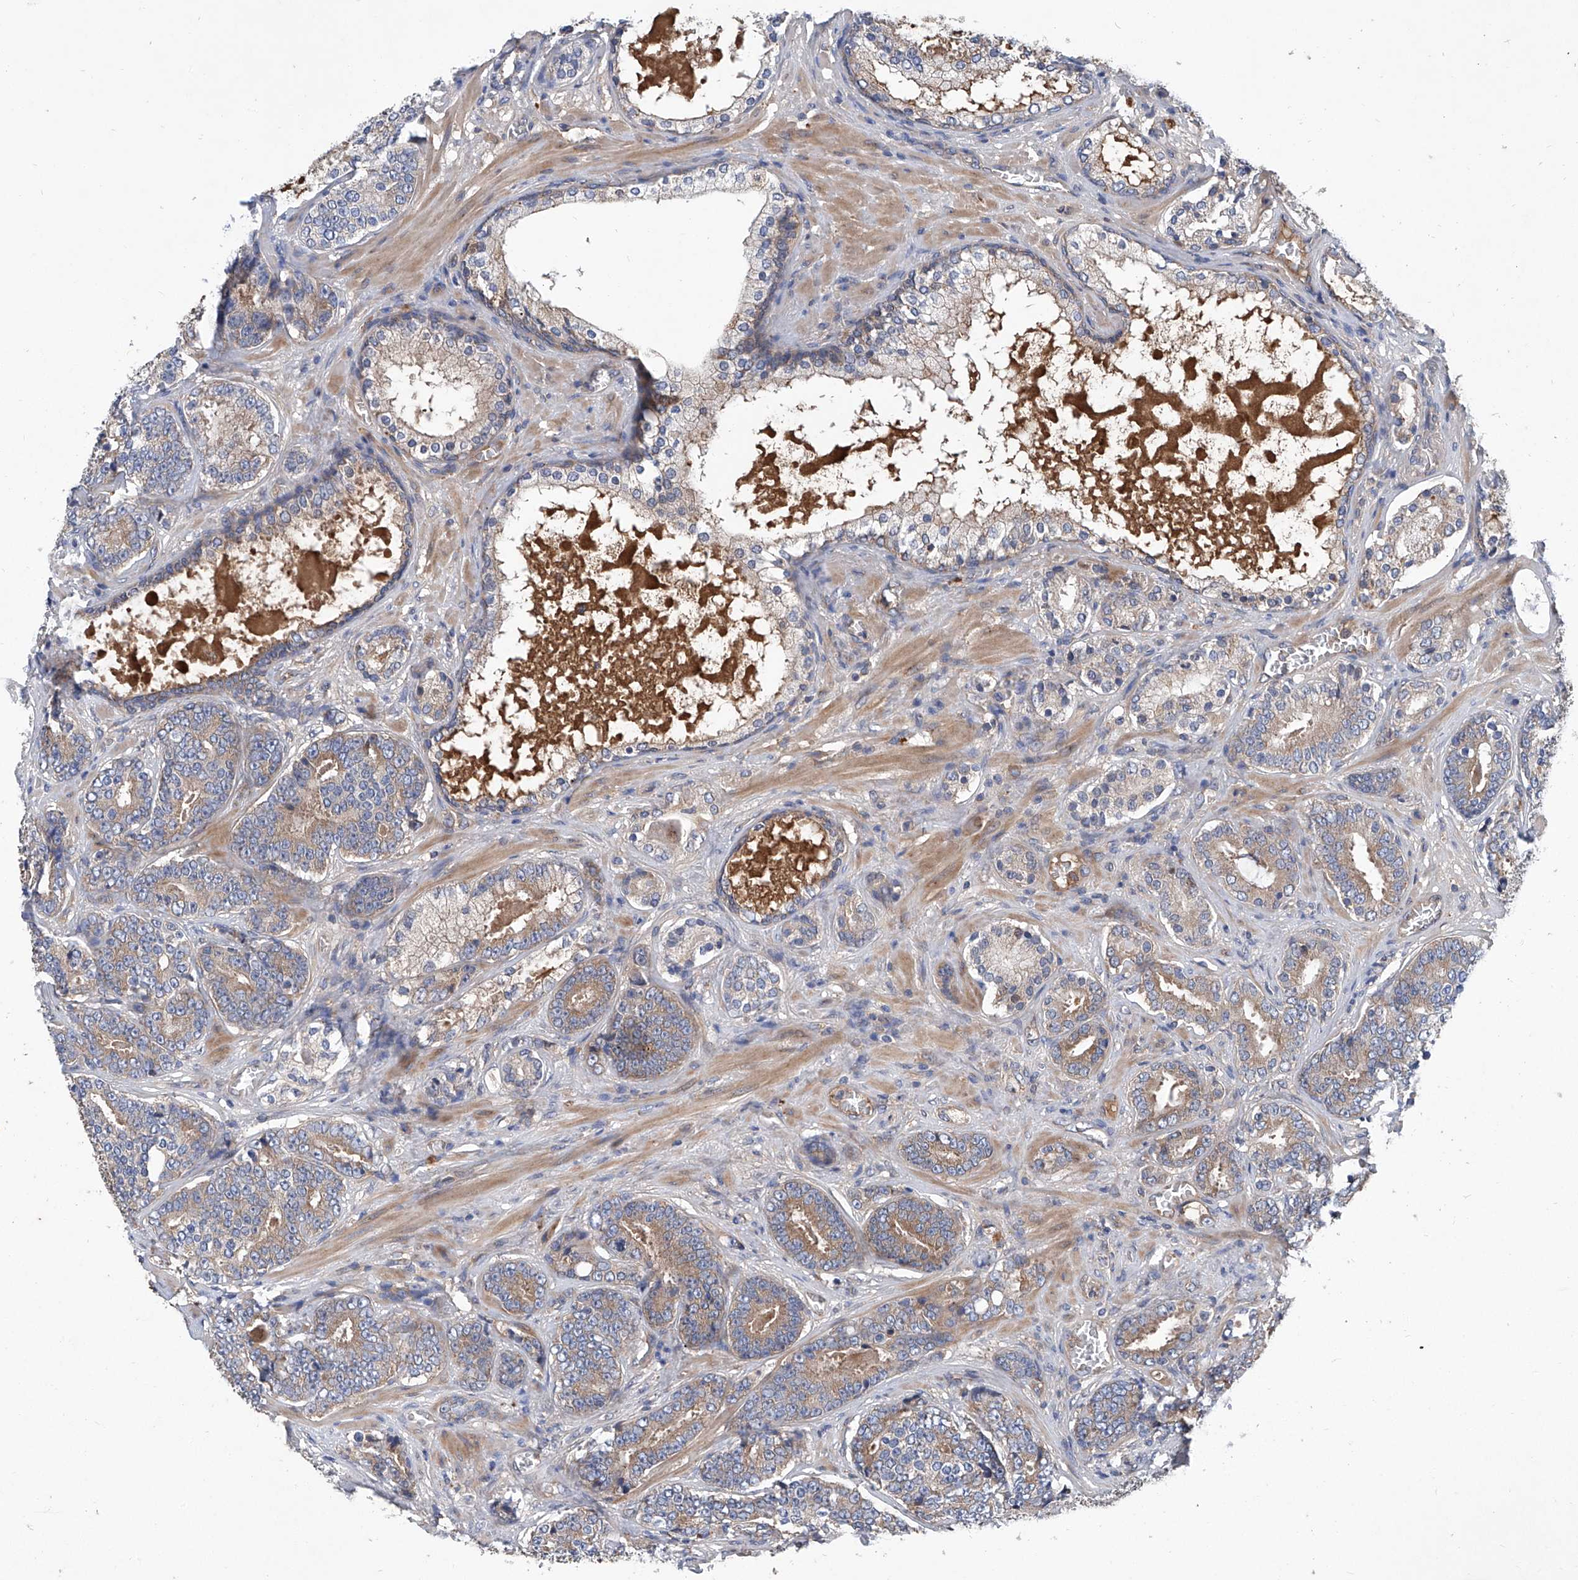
{"staining": {"intensity": "moderate", "quantity": "25%-75%", "location": "cytoplasmic/membranous"}, "tissue": "prostate cancer", "cell_type": "Tumor cells", "image_type": "cancer", "snomed": [{"axis": "morphology", "description": "Adenocarcinoma, High grade"}, {"axis": "topography", "description": "Prostate"}], "caption": "Prostate cancer stained for a protein (brown) demonstrates moderate cytoplasmic/membranous positive positivity in about 25%-75% of tumor cells.", "gene": "ASCC3", "patient": {"sex": "male", "age": 60}}